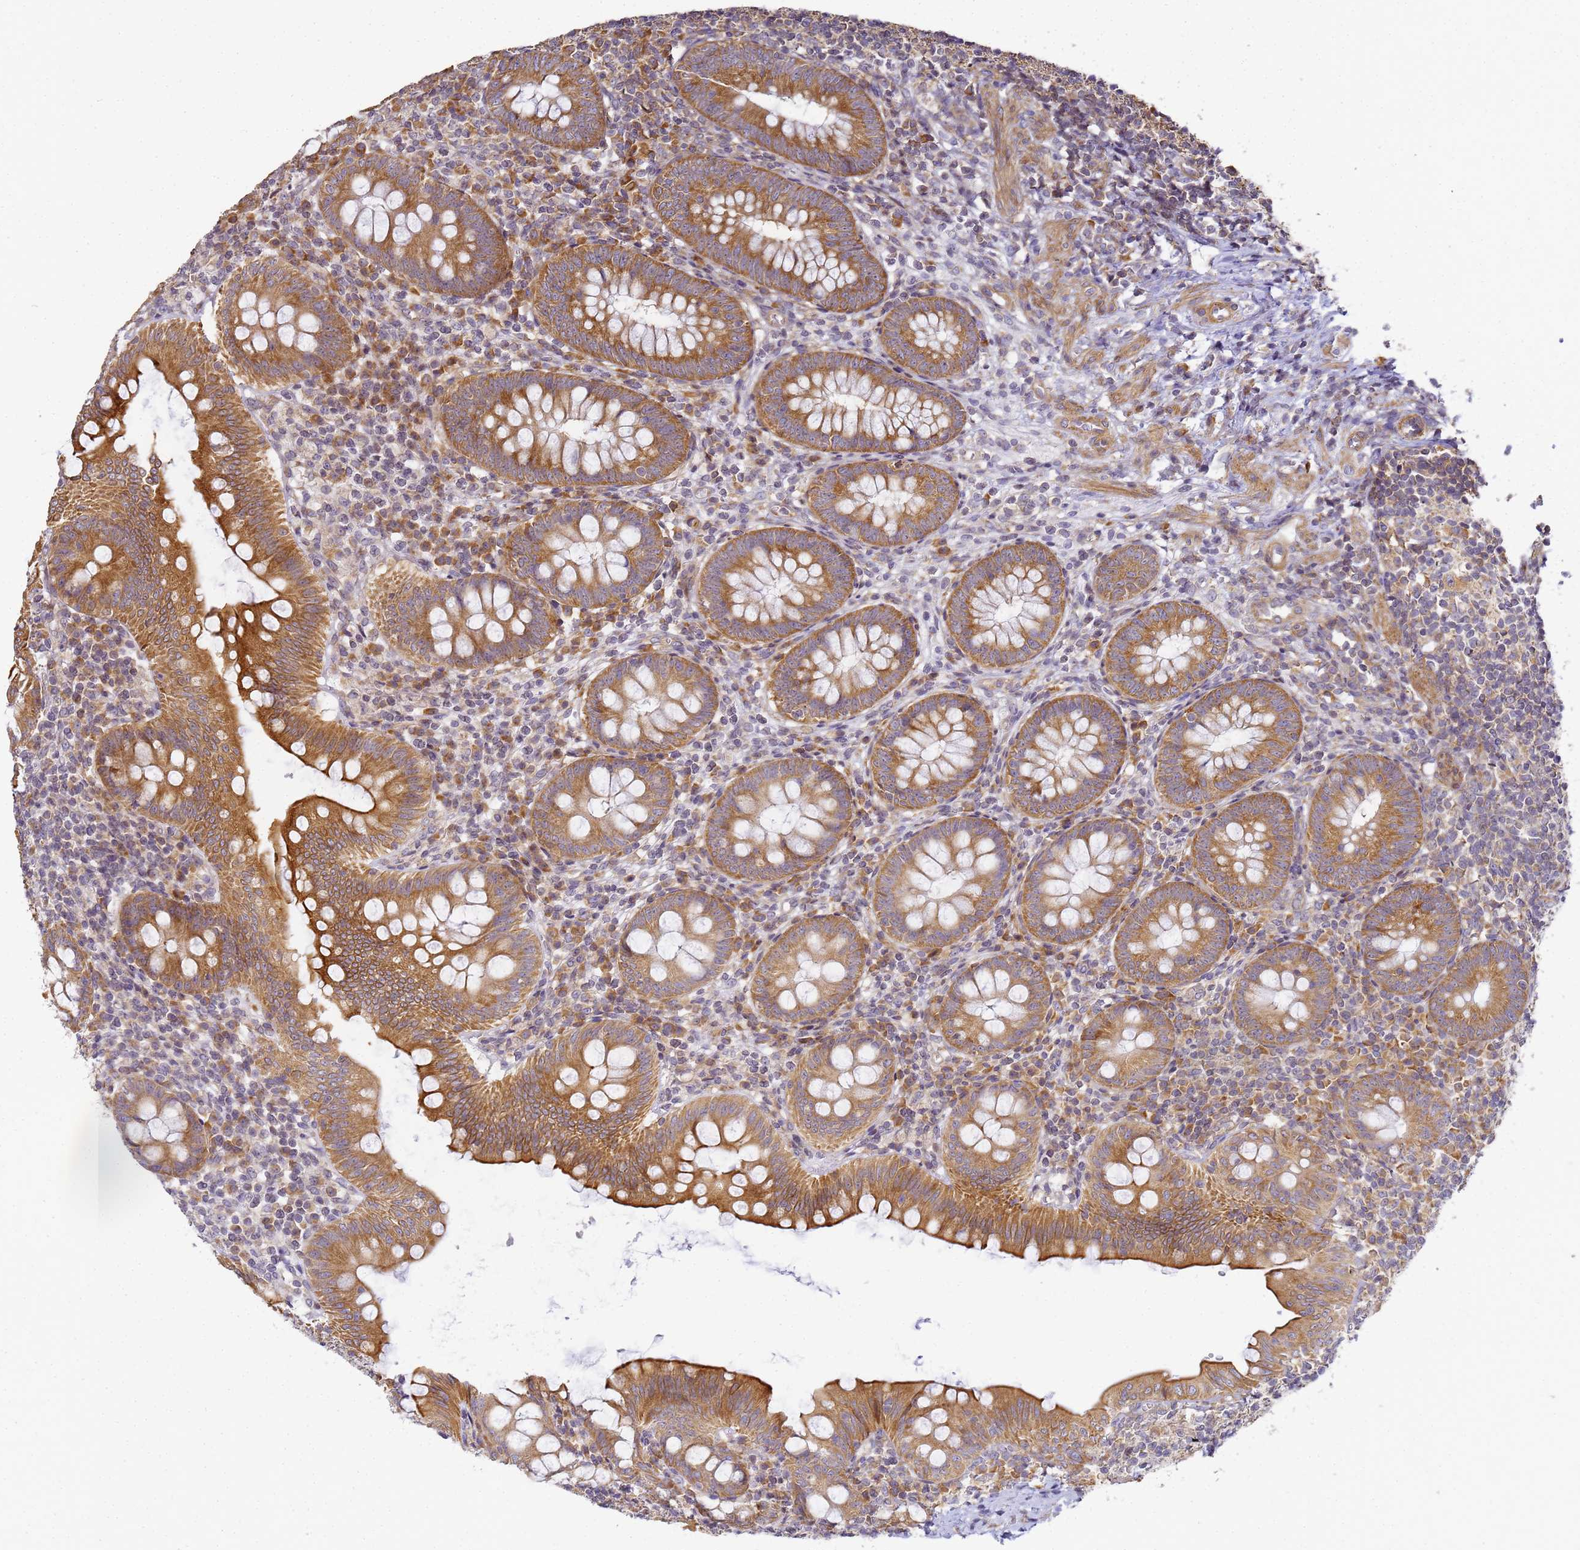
{"staining": {"intensity": "moderate", "quantity": ">75%", "location": "cytoplasmic/membranous"}, "tissue": "appendix", "cell_type": "Glandular cells", "image_type": "normal", "snomed": [{"axis": "morphology", "description": "Normal tissue, NOS"}, {"axis": "topography", "description": "Appendix"}], "caption": "This micrograph shows immunohistochemistry staining of benign appendix, with medium moderate cytoplasmic/membranous expression in about >75% of glandular cells.", "gene": "RPL13A", "patient": {"sex": "male", "age": 14}}